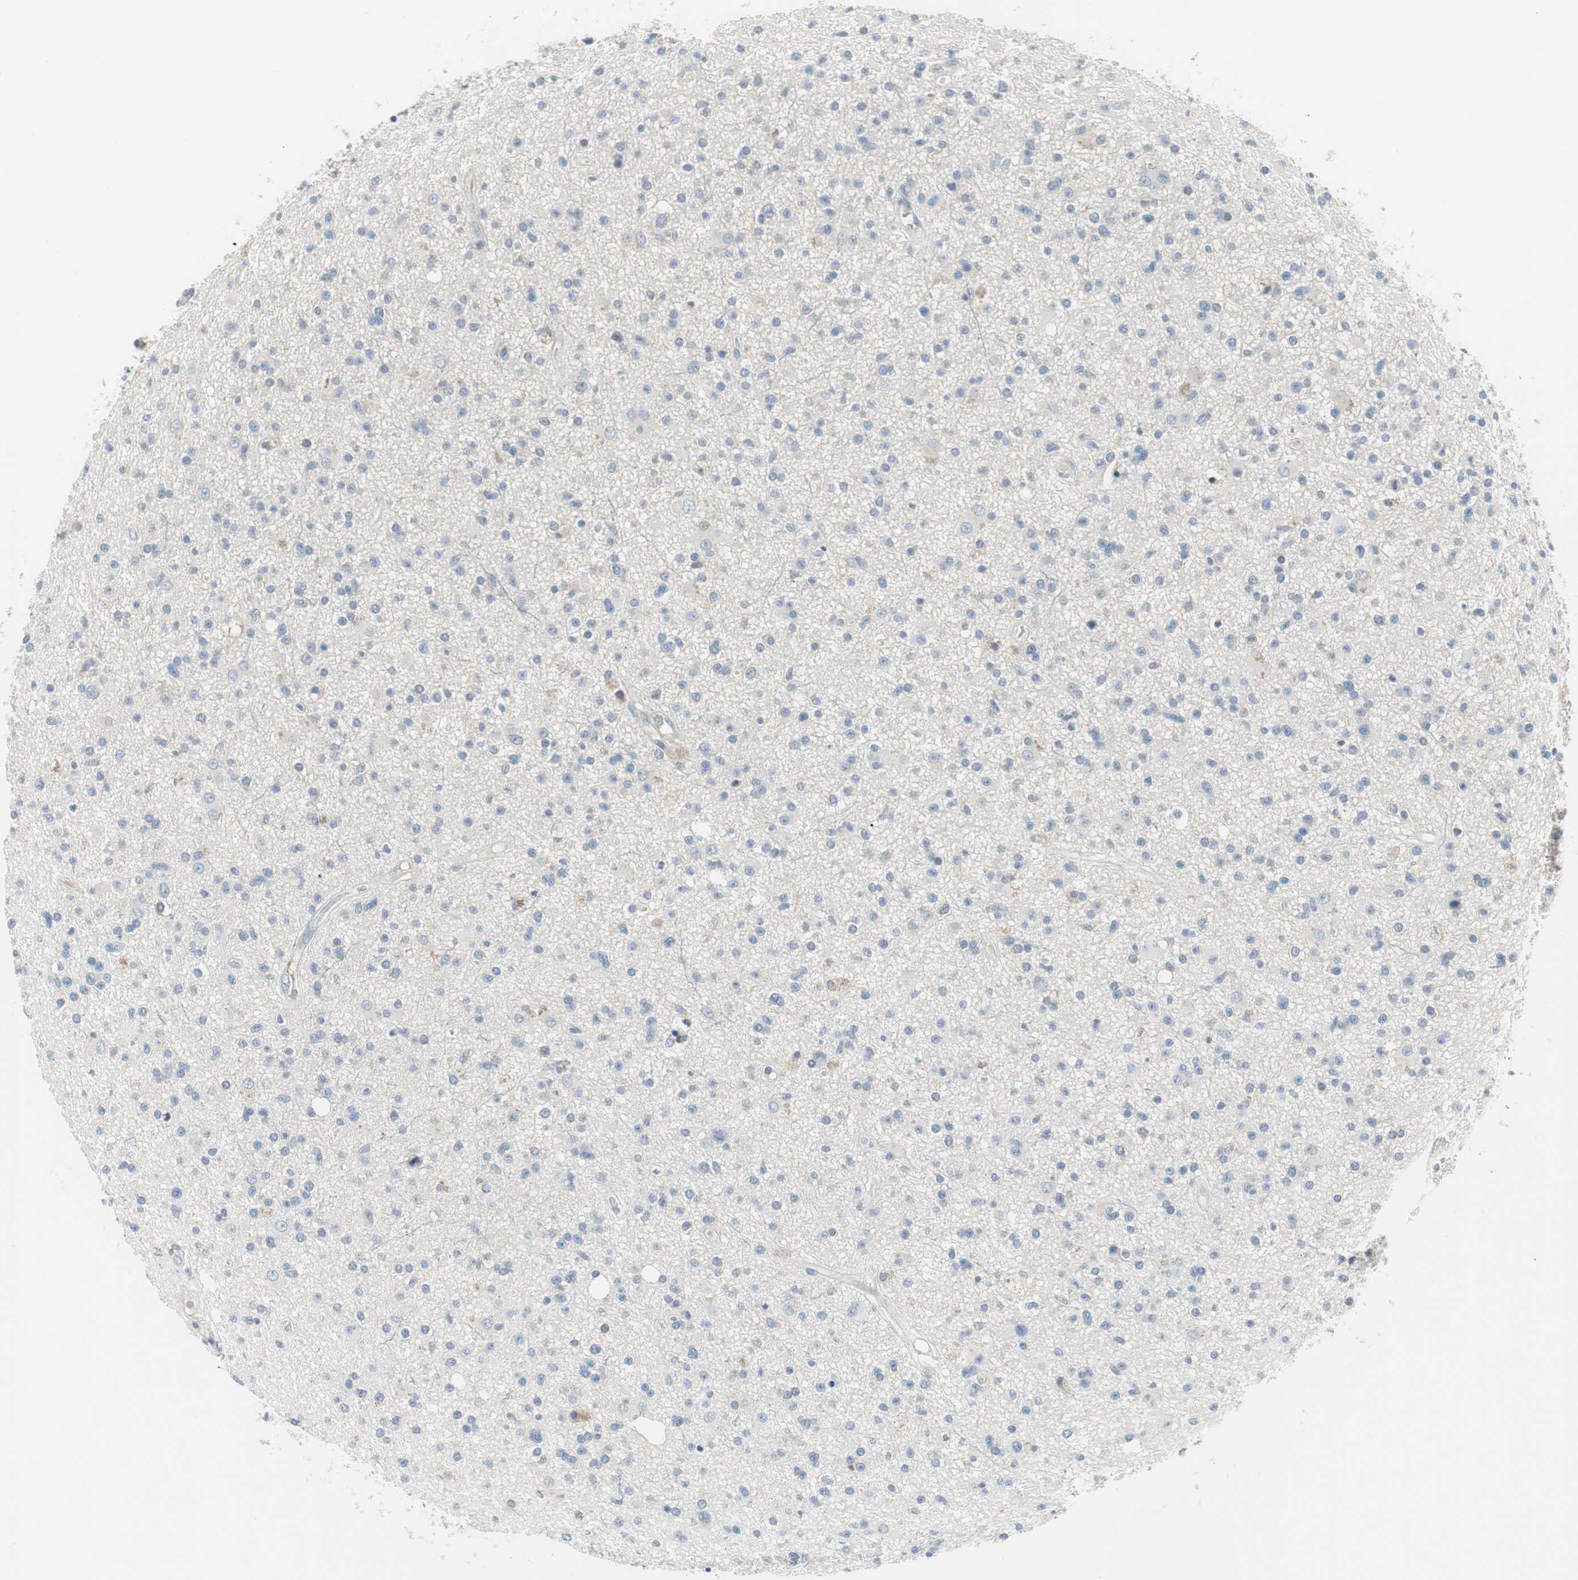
{"staining": {"intensity": "negative", "quantity": "none", "location": "none"}, "tissue": "glioma", "cell_type": "Tumor cells", "image_type": "cancer", "snomed": [{"axis": "morphology", "description": "Glioma, malignant, High grade"}, {"axis": "topography", "description": "Brain"}], "caption": "The image demonstrates no significant expression in tumor cells of glioma.", "gene": "PIGR", "patient": {"sex": "male", "age": 33}}